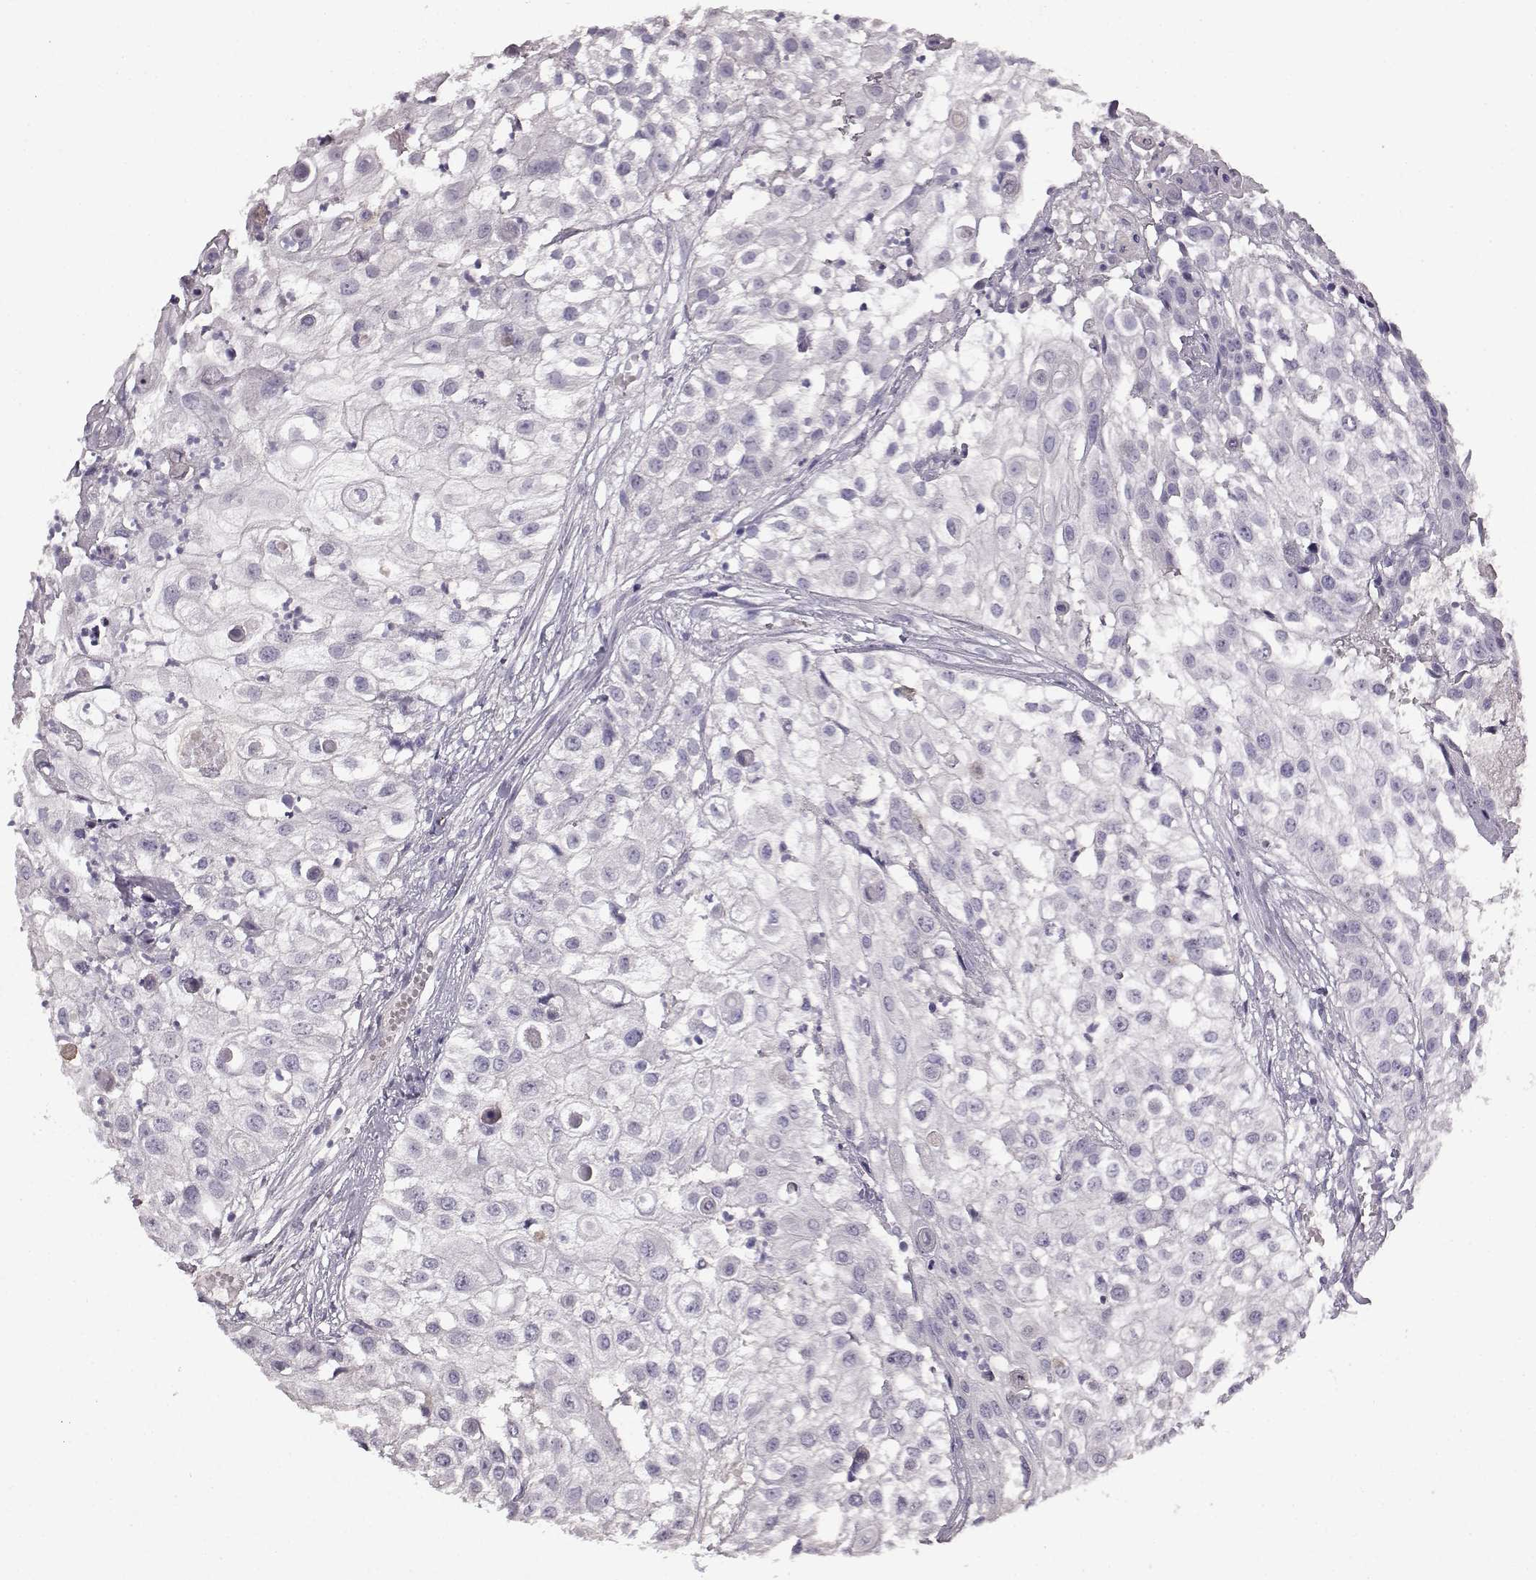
{"staining": {"intensity": "negative", "quantity": "none", "location": "none"}, "tissue": "urothelial cancer", "cell_type": "Tumor cells", "image_type": "cancer", "snomed": [{"axis": "morphology", "description": "Urothelial carcinoma, High grade"}, {"axis": "topography", "description": "Urinary bladder"}], "caption": "A micrograph of high-grade urothelial carcinoma stained for a protein demonstrates no brown staining in tumor cells.", "gene": "KRT85", "patient": {"sex": "female", "age": 79}}